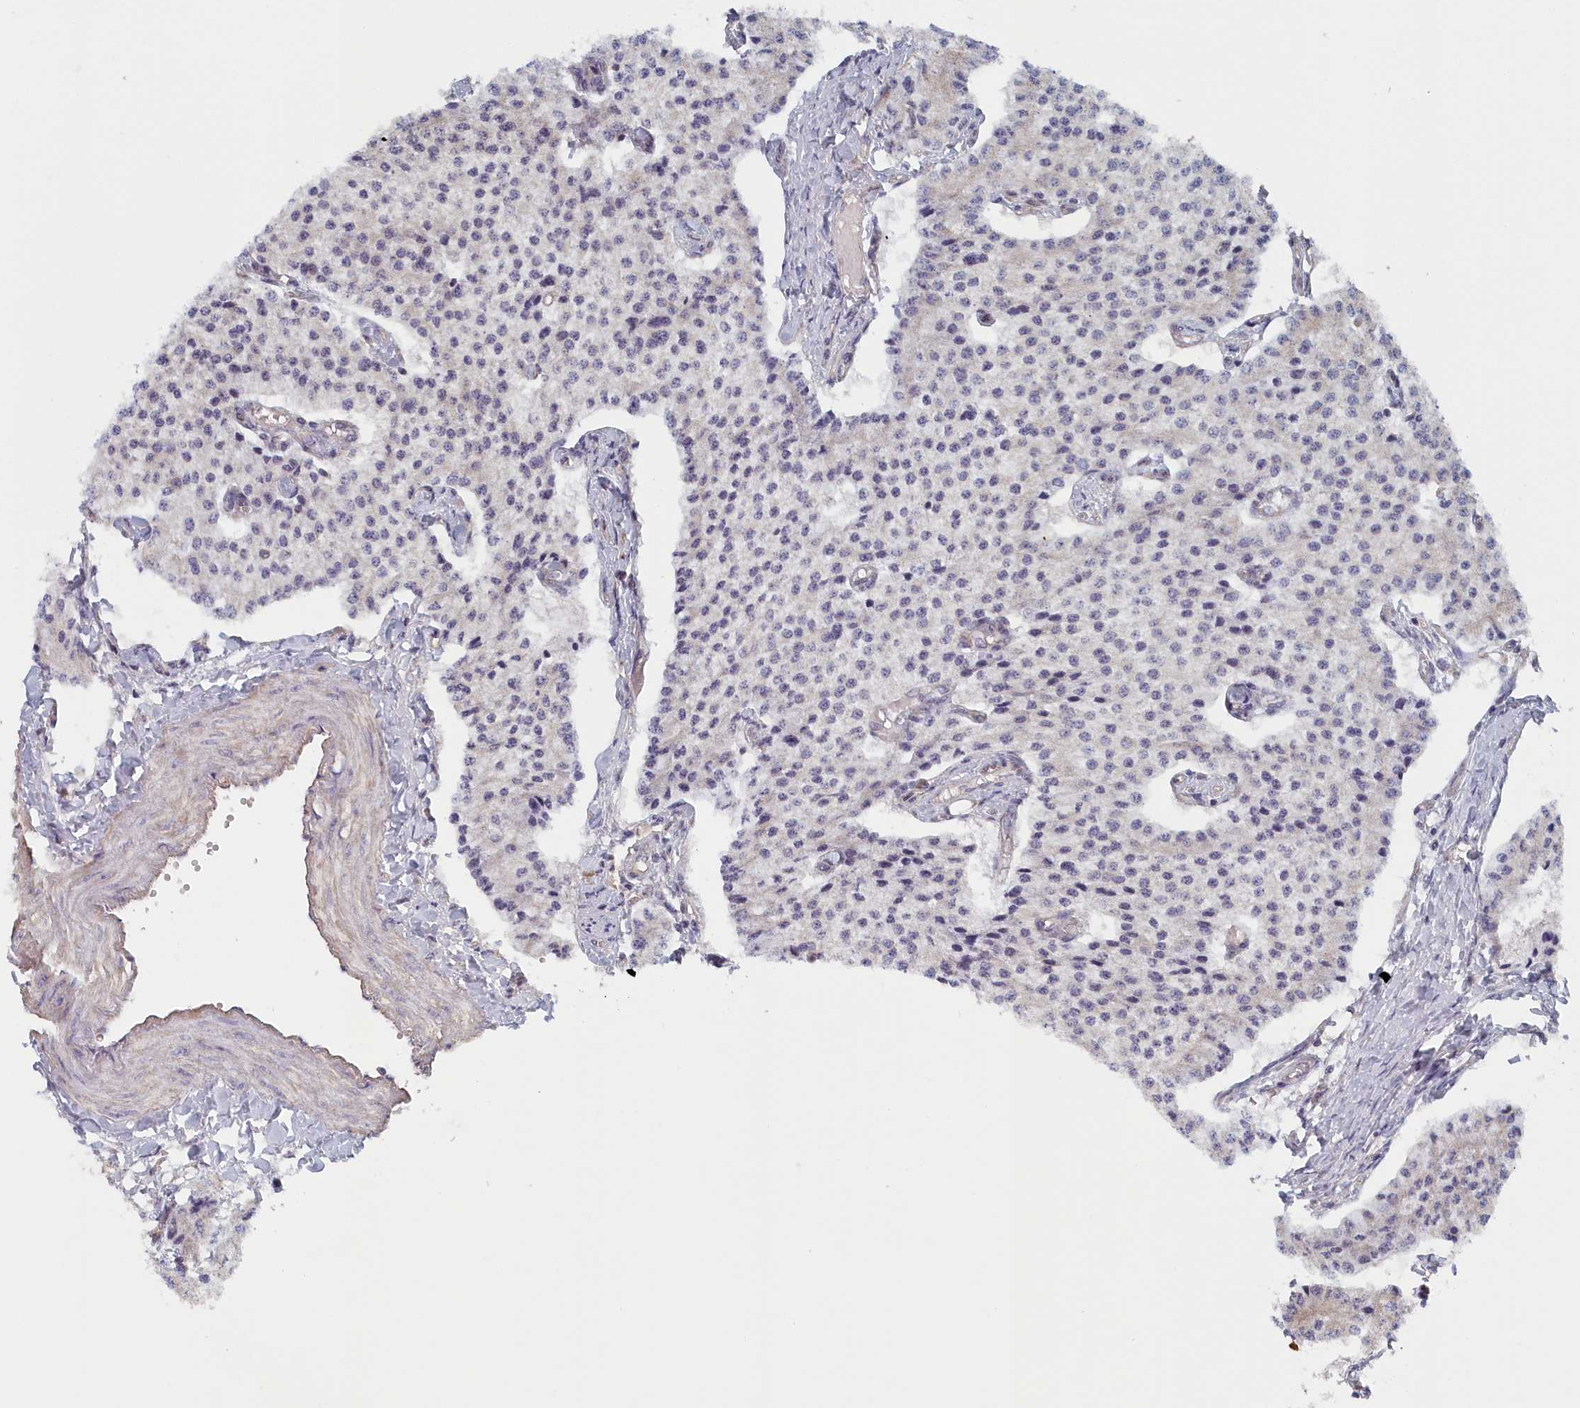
{"staining": {"intensity": "negative", "quantity": "none", "location": "none"}, "tissue": "carcinoid", "cell_type": "Tumor cells", "image_type": "cancer", "snomed": [{"axis": "morphology", "description": "Carcinoid, malignant, NOS"}, {"axis": "topography", "description": "Colon"}], "caption": "Protein analysis of malignant carcinoid exhibits no significant staining in tumor cells. (DAB immunohistochemistry (IHC), high magnification).", "gene": "INTS4", "patient": {"sex": "female", "age": 52}}